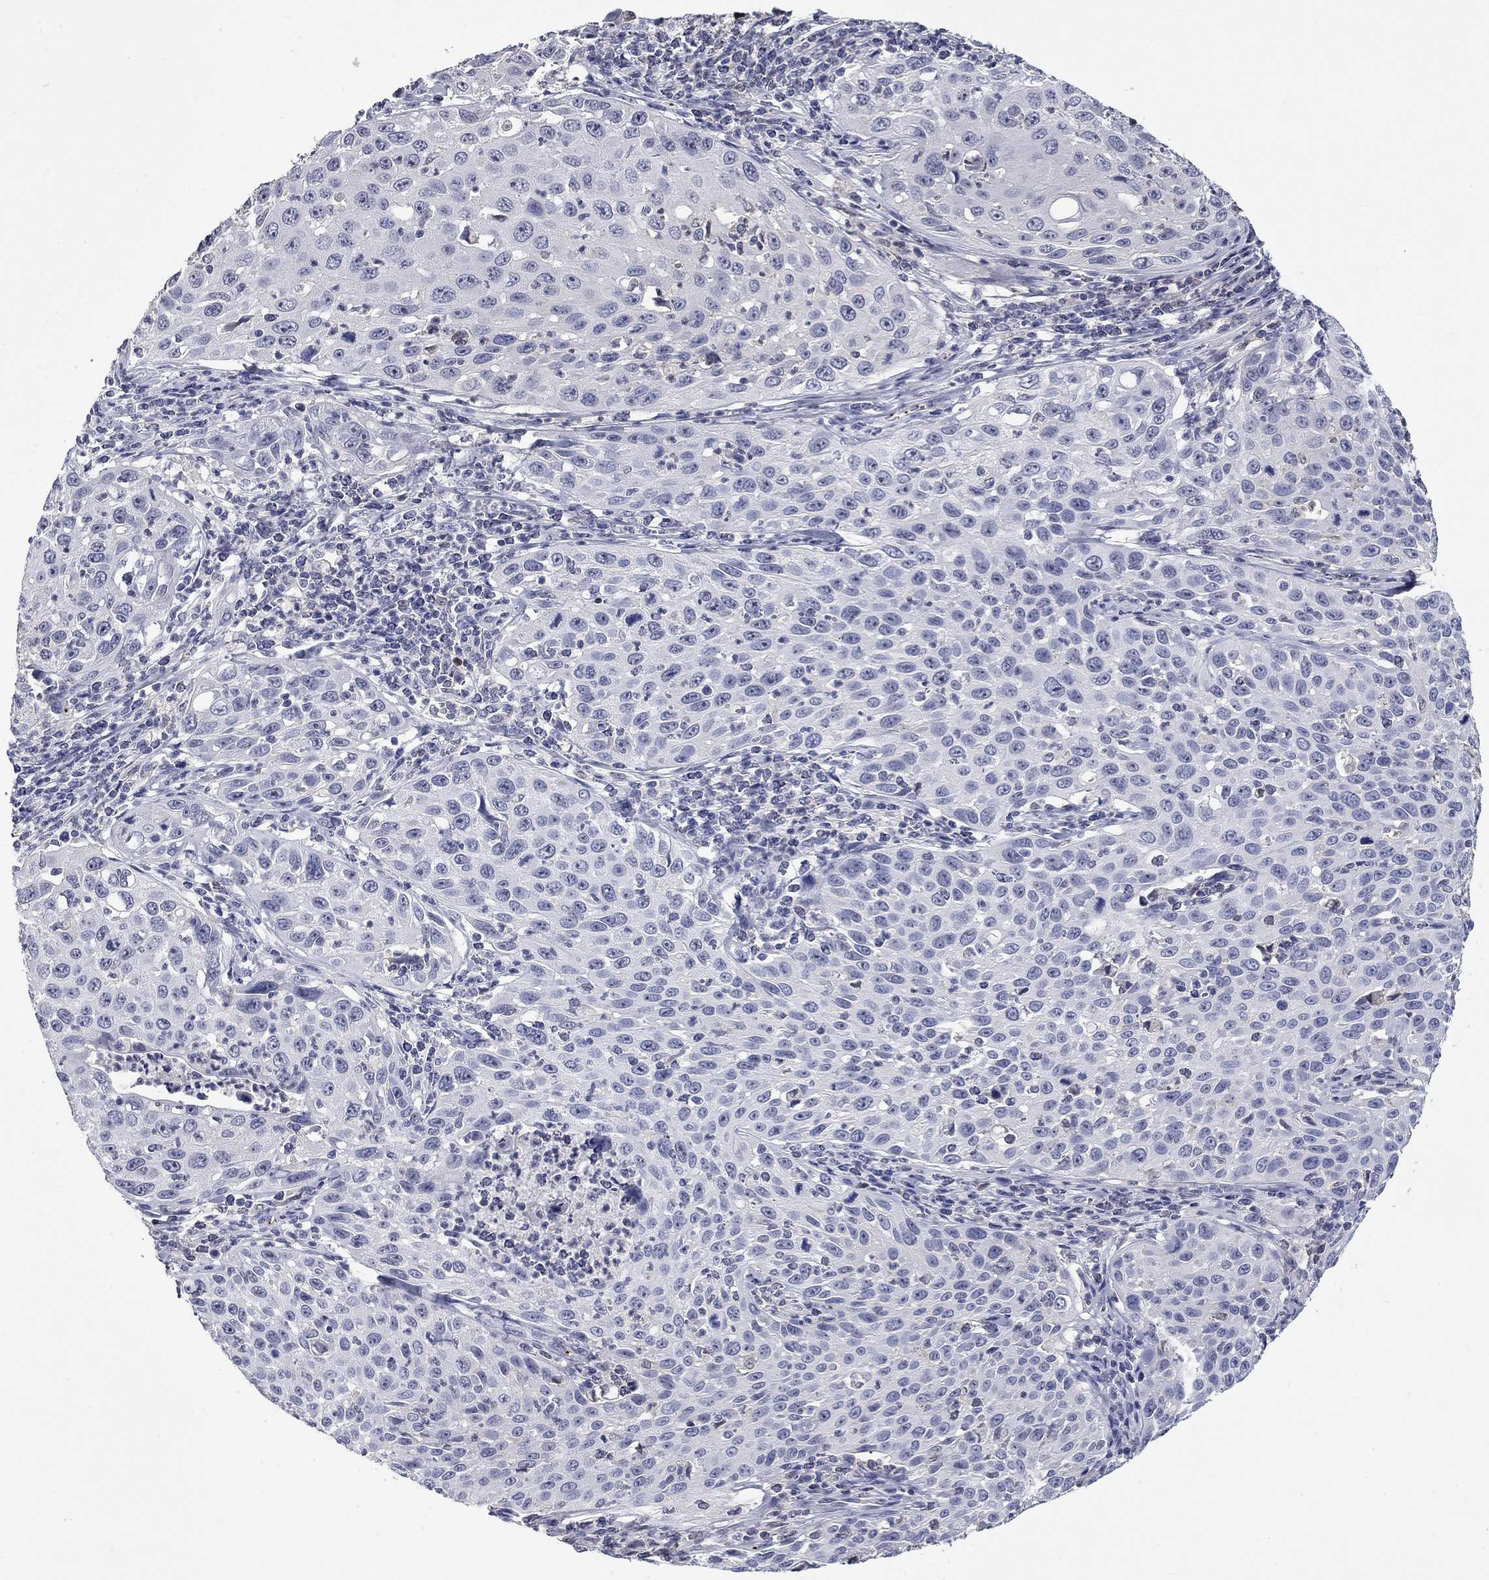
{"staining": {"intensity": "negative", "quantity": "none", "location": "none"}, "tissue": "cervical cancer", "cell_type": "Tumor cells", "image_type": "cancer", "snomed": [{"axis": "morphology", "description": "Squamous cell carcinoma, NOS"}, {"axis": "topography", "description": "Cervix"}], "caption": "The IHC histopathology image has no significant positivity in tumor cells of cervical cancer (squamous cell carcinoma) tissue.", "gene": "PLEK", "patient": {"sex": "female", "age": 26}}